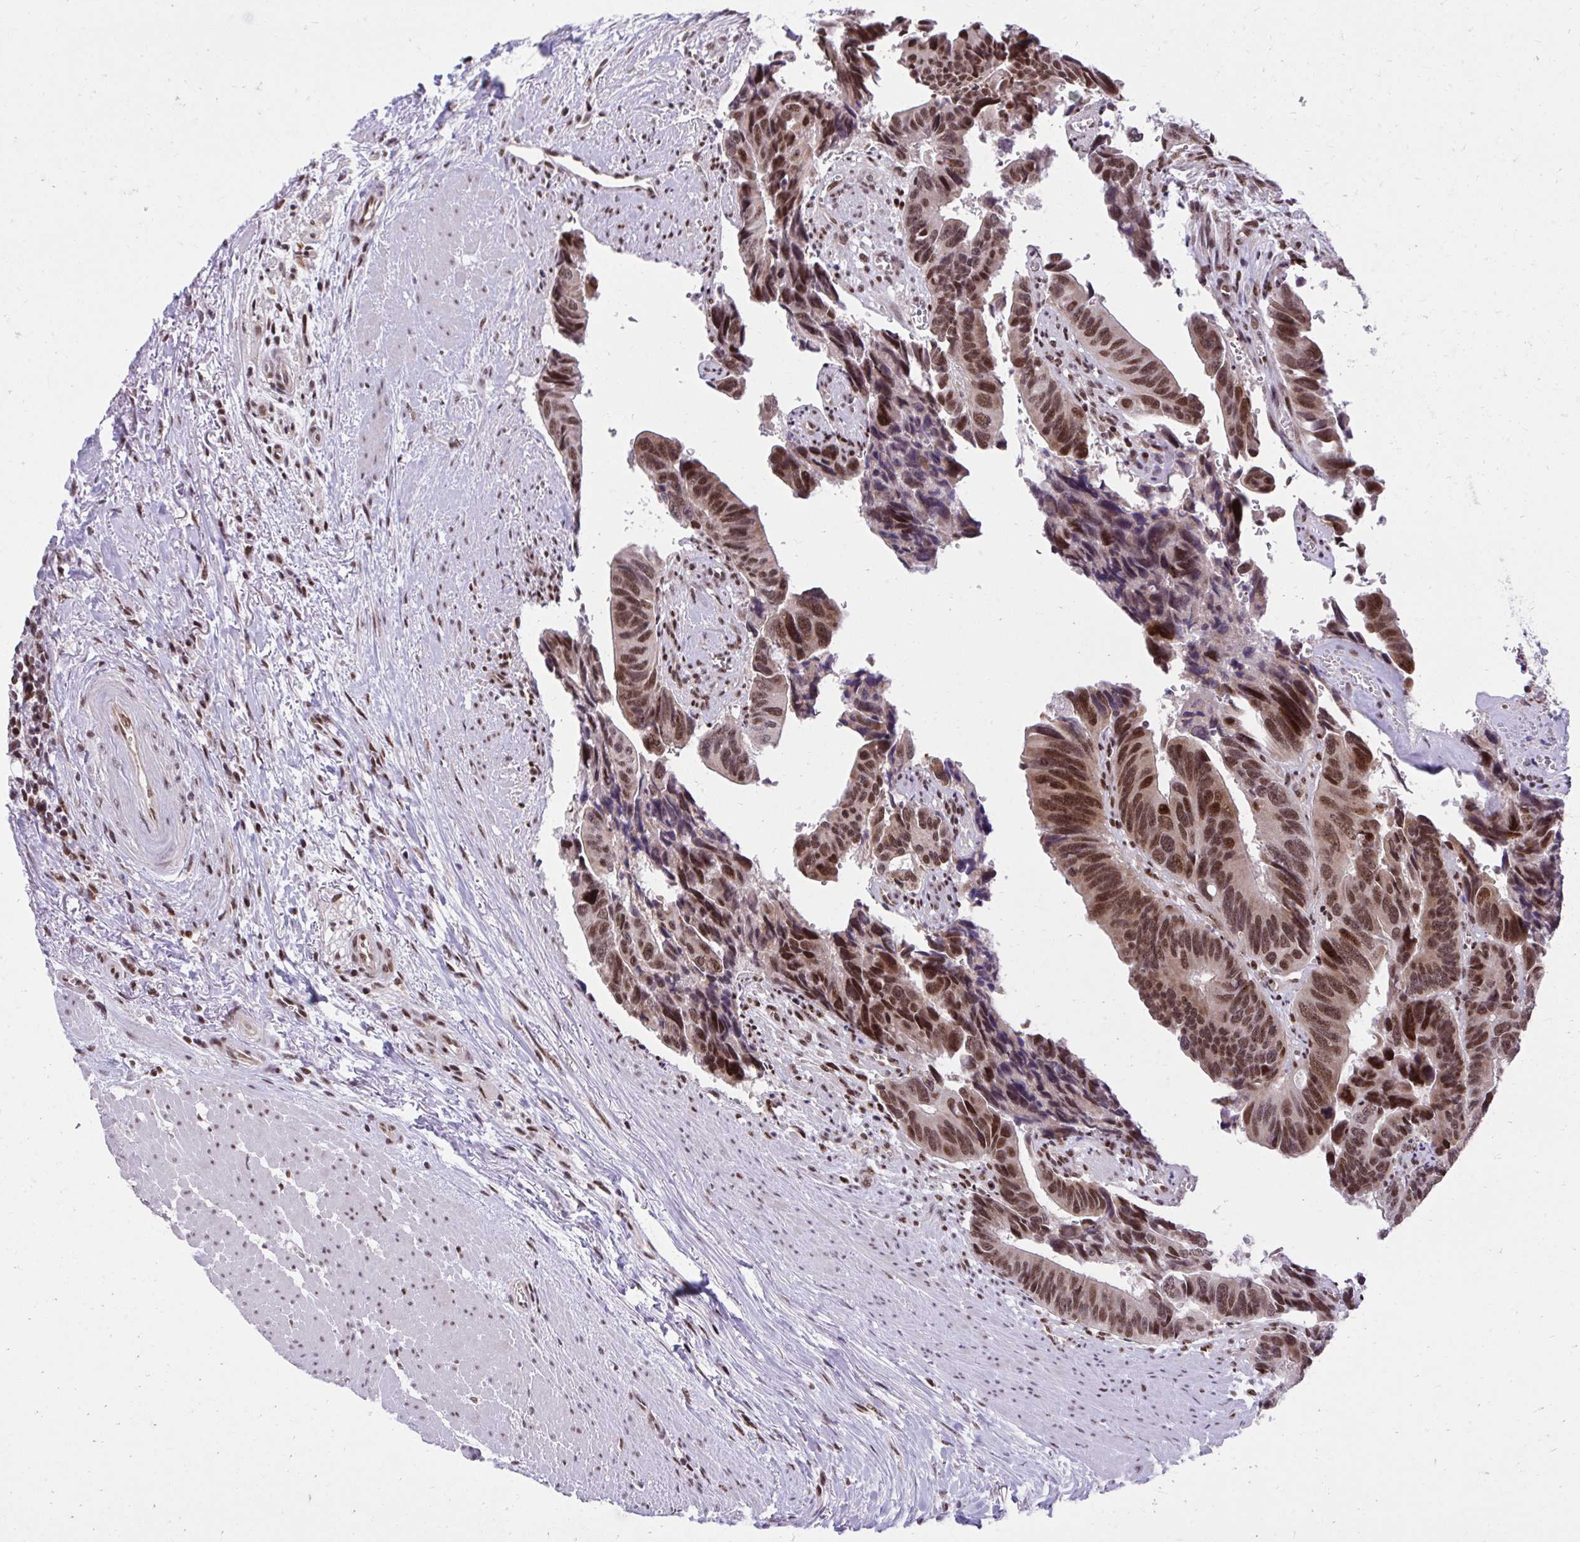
{"staining": {"intensity": "moderate", "quantity": ">75%", "location": "nuclear"}, "tissue": "colorectal cancer", "cell_type": "Tumor cells", "image_type": "cancer", "snomed": [{"axis": "morphology", "description": "Adenocarcinoma, NOS"}, {"axis": "topography", "description": "Rectum"}], "caption": "Colorectal adenocarcinoma stained for a protein displays moderate nuclear positivity in tumor cells.", "gene": "HOXA4", "patient": {"sex": "male", "age": 76}}